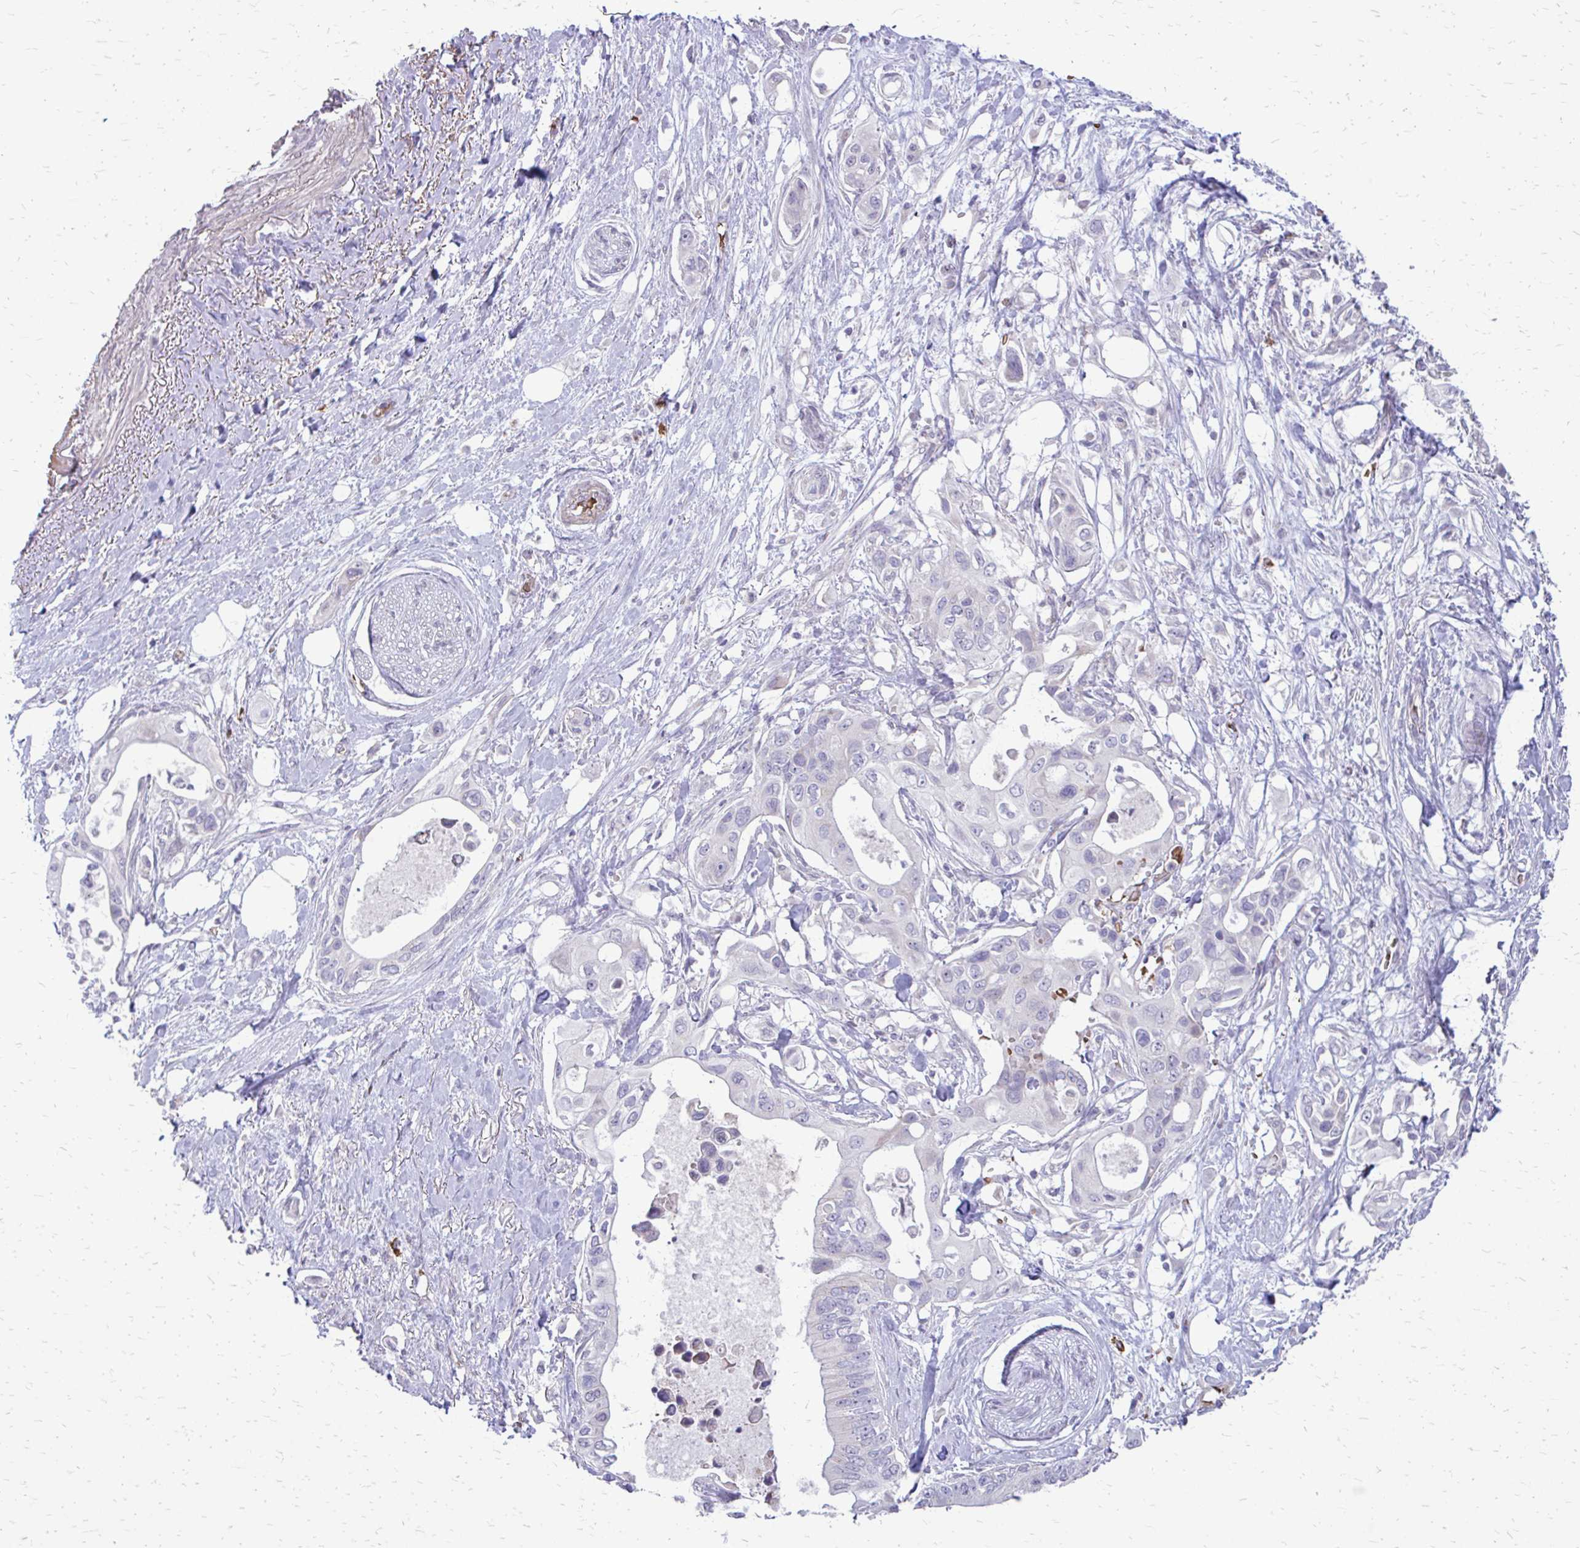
{"staining": {"intensity": "negative", "quantity": "none", "location": "none"}, "tissue": "pancreatic cancer", "cell_type": "Tumor cells", "image_type": "cancer", "snomed": [{"axis": "morphology", "description": "Adenocarcinoma, NOS"}, {"axis": "topography", "description": "Pancreas"}], "caption": "Photomicrograph shows no significant protein positivity in tumor cells of pancreatic cancer (adenocarcinoma). (DAB (3,3'-diaminobenzidine) immunohistochemistry, high magnification).", "gene": "FUNDC2", "patient": {"sex": "female", "age": 63}}